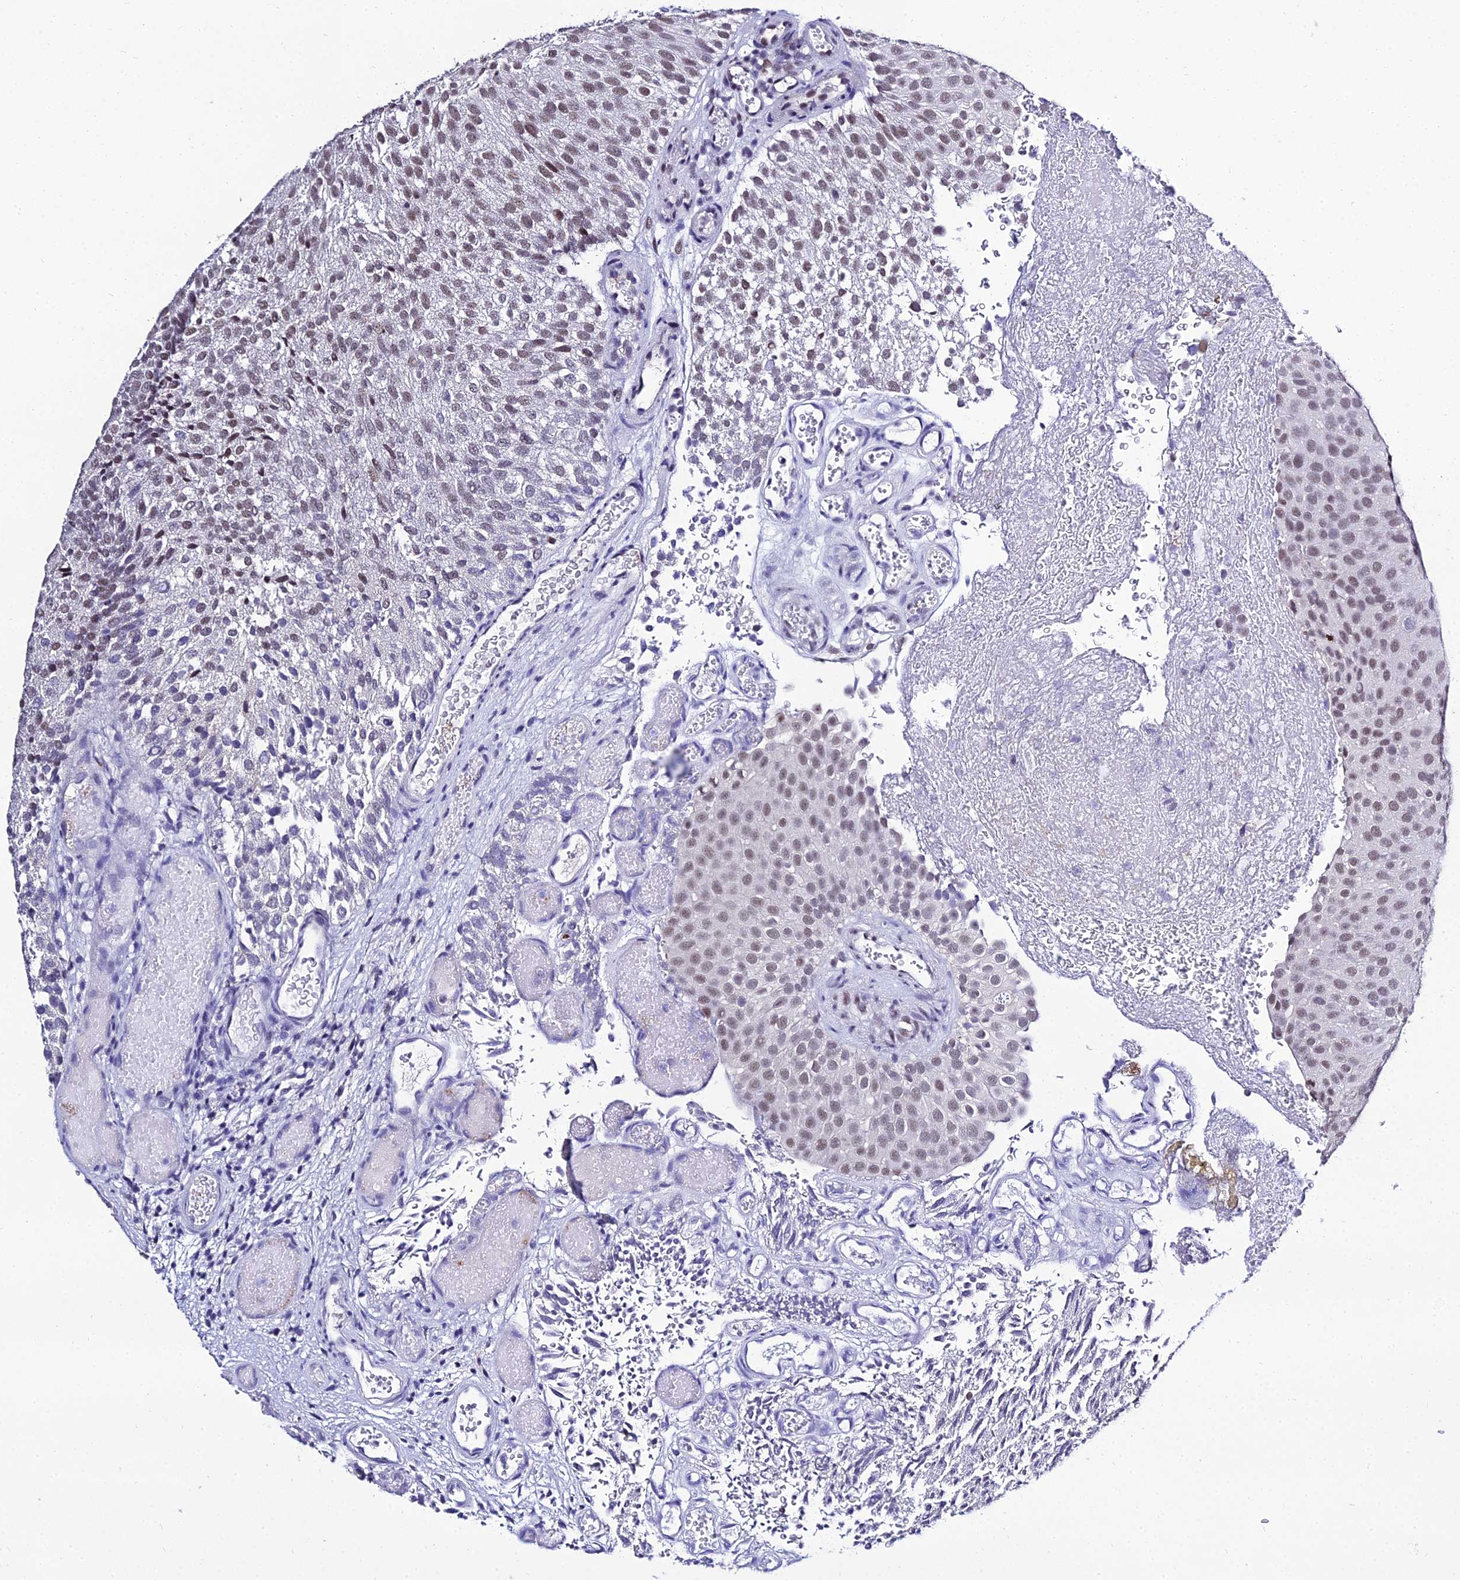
{"staining": {"intensity": "weak", "quantity": ">75%", "location": "nuclear"}, "tissue": "urothelial cancer", "cell_type": "Tumor cells", "image_type": "cancer", "snomed": [{"axis": "morphology", "description": "Urothelial carcinoma, Low grade"}, {"axis": "topography", "description": "Urinary bladder"}], "caption": "High-magnification brightfield microscopy of urothelial cancer stained with DAB (3,3'-diaminobenzidine) (brown) and counterstained with hematoxylin (blue). tumor cells exhibit weak nuclear staining is seen in about>75% of cells.", "gene": "PPP4R2", "patient": {"sex": "male", "age": 78}}